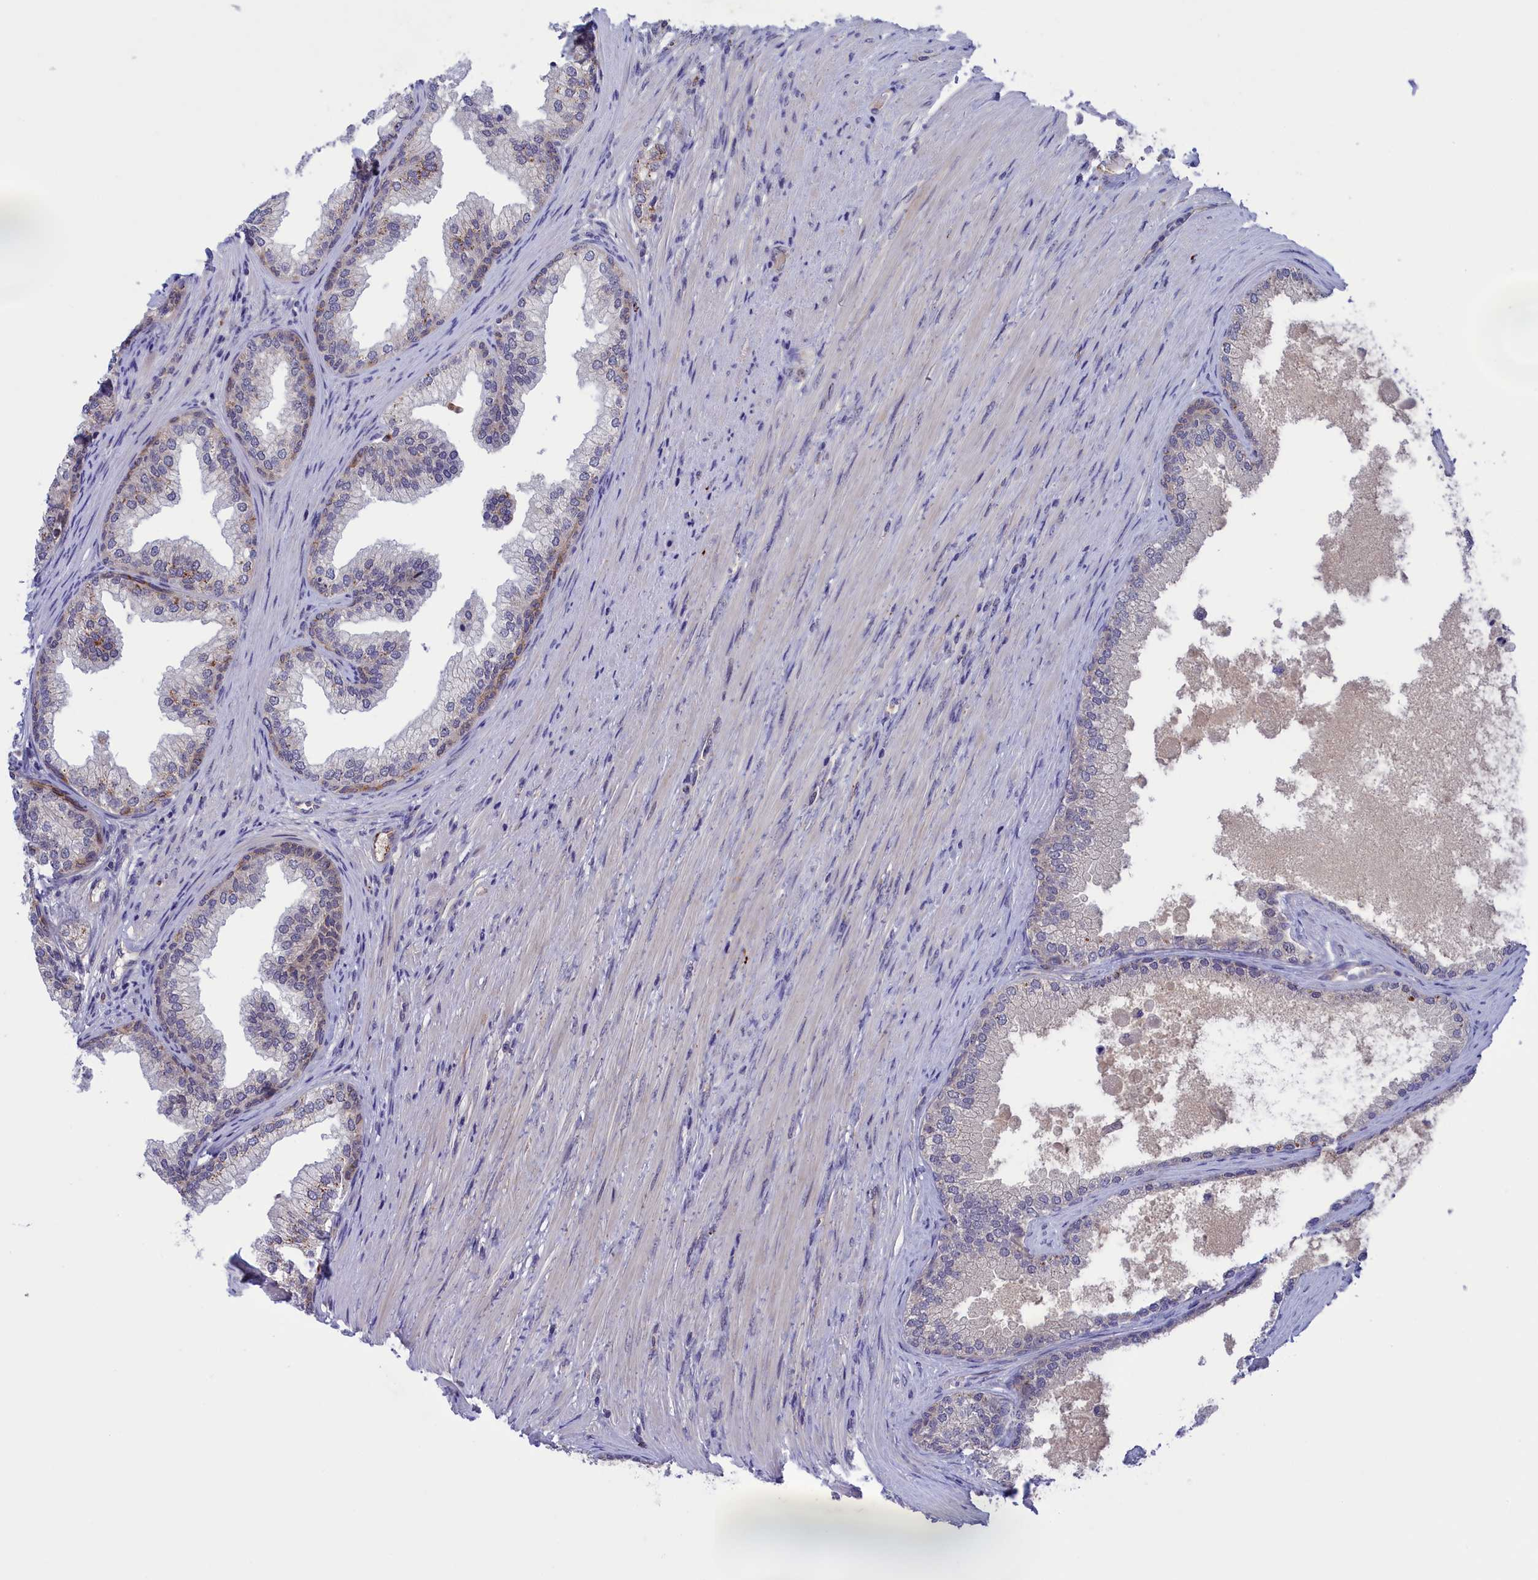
{"staining": {"intensity": "moderate", "quantity": "<25%", "location": "cytoplasmic/membranous"}, "tissue": "prostate", "cell_type": "Glandular cells", "image_type": "normal", "snomed": [{"axis": "morphology", "description": "Normal tissue, NOS"}, {"axis": "topography", "description": "Prostate"}], "caption": "Protein staining of benign prostate exhibits moderate cytoplasmic/membranous staining in about <25% of glandular cells.", "gene": "STYX", "patient": {"sex": "male", "age": 76}}